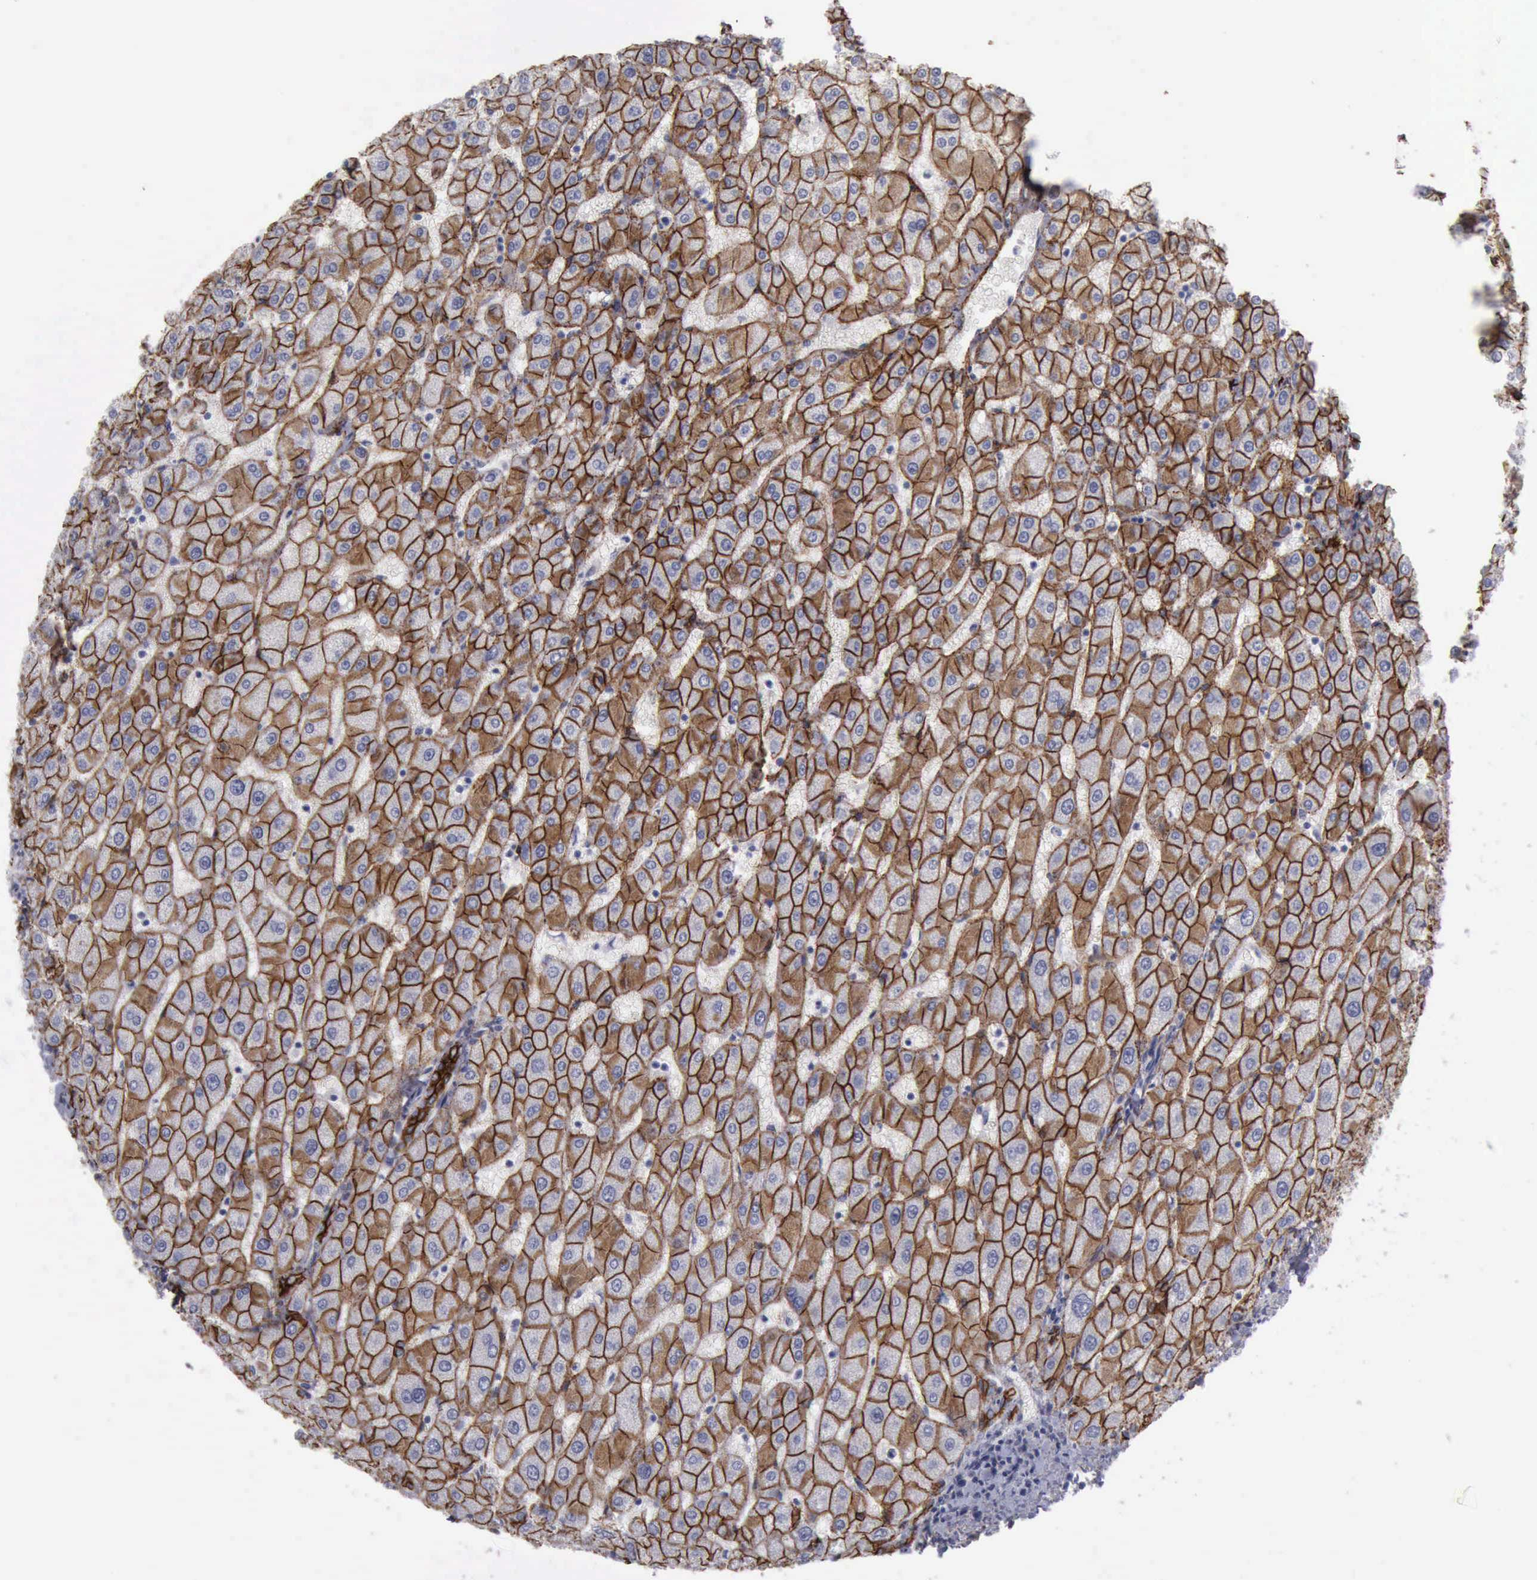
{"staining": {"intensity": "strong", "quantity": ">75%", "location": "cytoplasmic/membranous"}, "tissue": "liver", "cell_type": "Cholangiocytes", "image_type": "normal", "snomed": [{"axis": "morphology", "description": "Normal tissue, NOS"}, {"axis": "topography", "description": "Liver"}], "caption": "Liver stained with DAB (3,3'-diaminobenzidine) immunohistochemistry reveals high levels of strong cytoplasmic/membranous expression in approximately >75% of cholangiocytes.", "gene": "CDH2", "patient": {"sex": "male", "age": 67}}